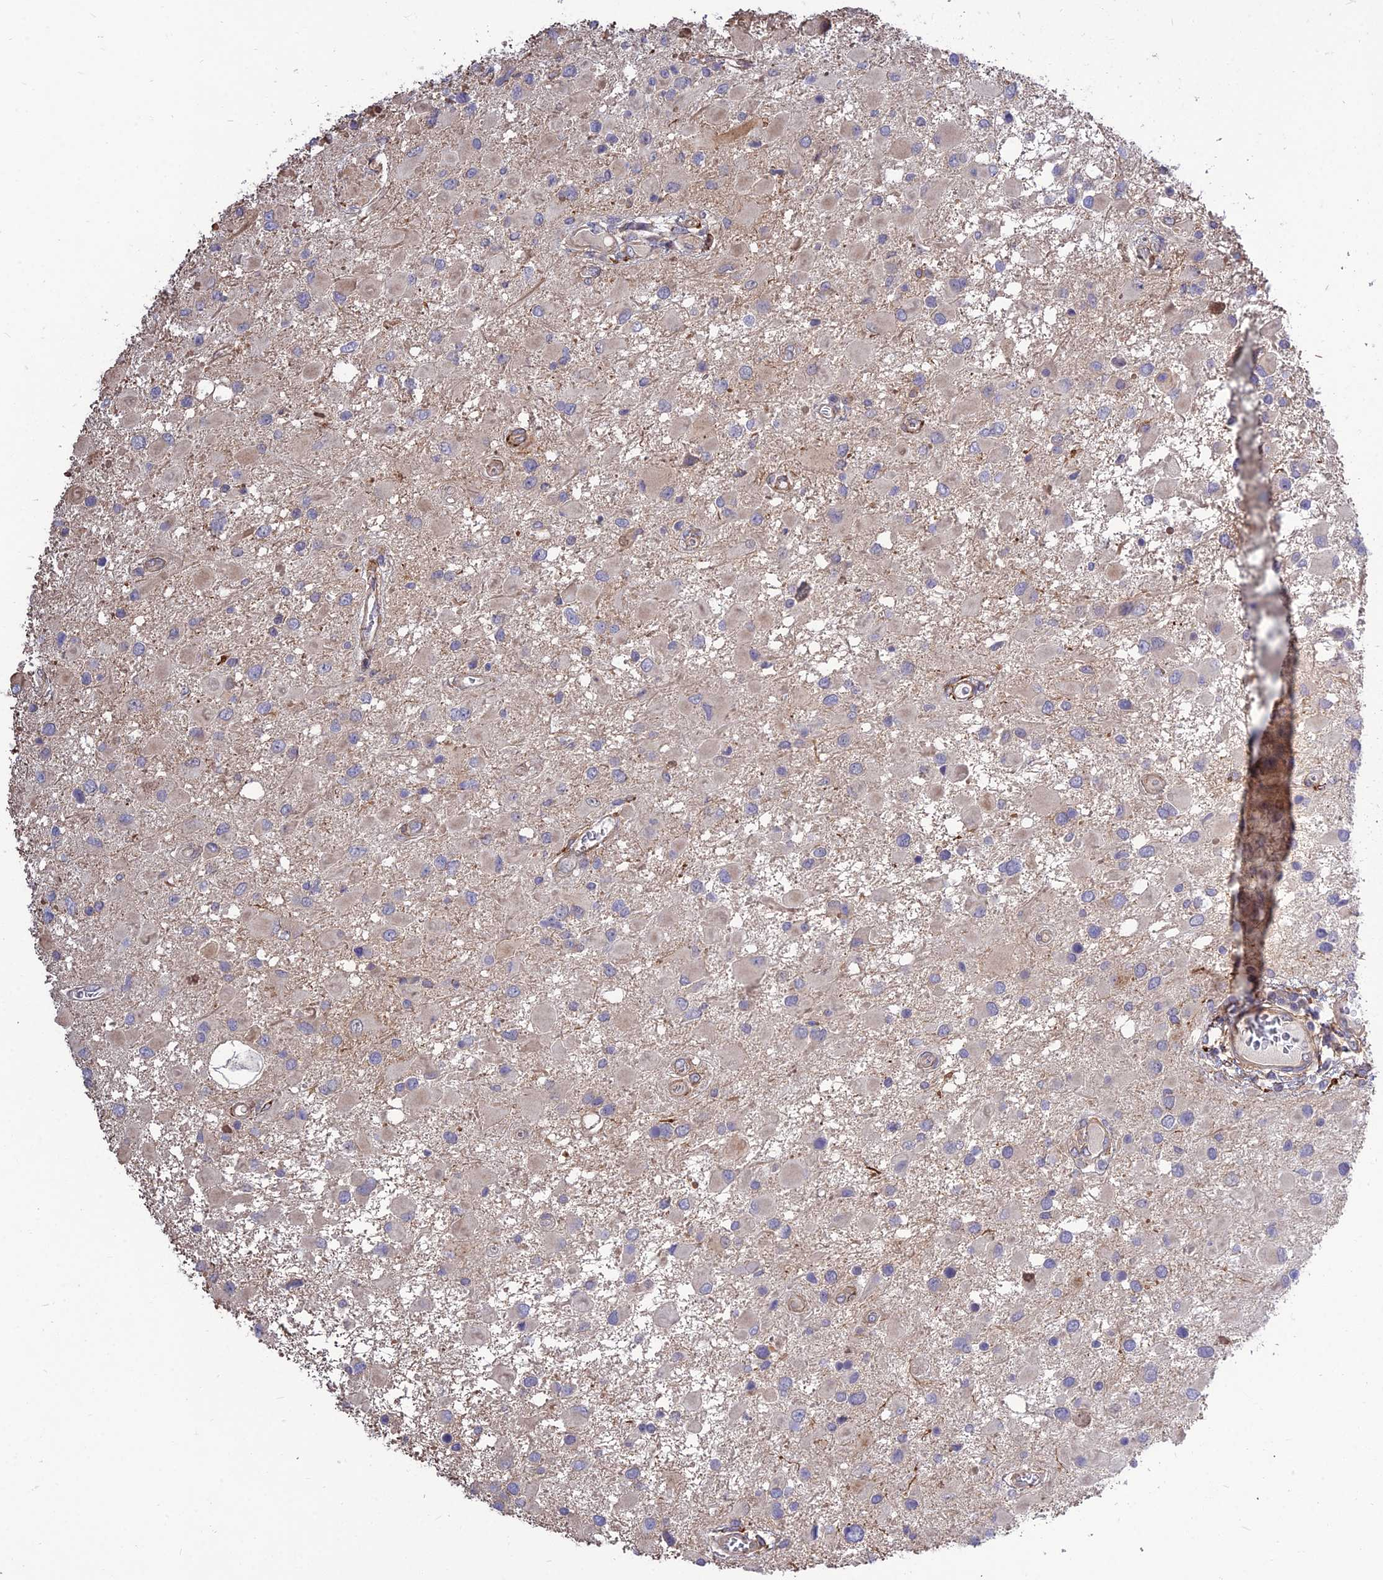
{"staining": {"intensity": "negative", "quantity": "none", "location": "none"}, "tissue": "glioma", "cell_type": "Tumor cells", "image_type": "cancer", "snomed": [{"axis": "morphology", "description": "Glioma, malignant, High grade"}, {"axis": "topography", "description": "Brain"}], "caption": "This is a histopathology image of immunohistochemistry staining of malignant glioma (high-grade), which shows no positivity in tumor cells. (IHC, brightfield microscopy, high magnification).", "gene": "CRTAP", "patient": {"sex": "male", "age": 53}}